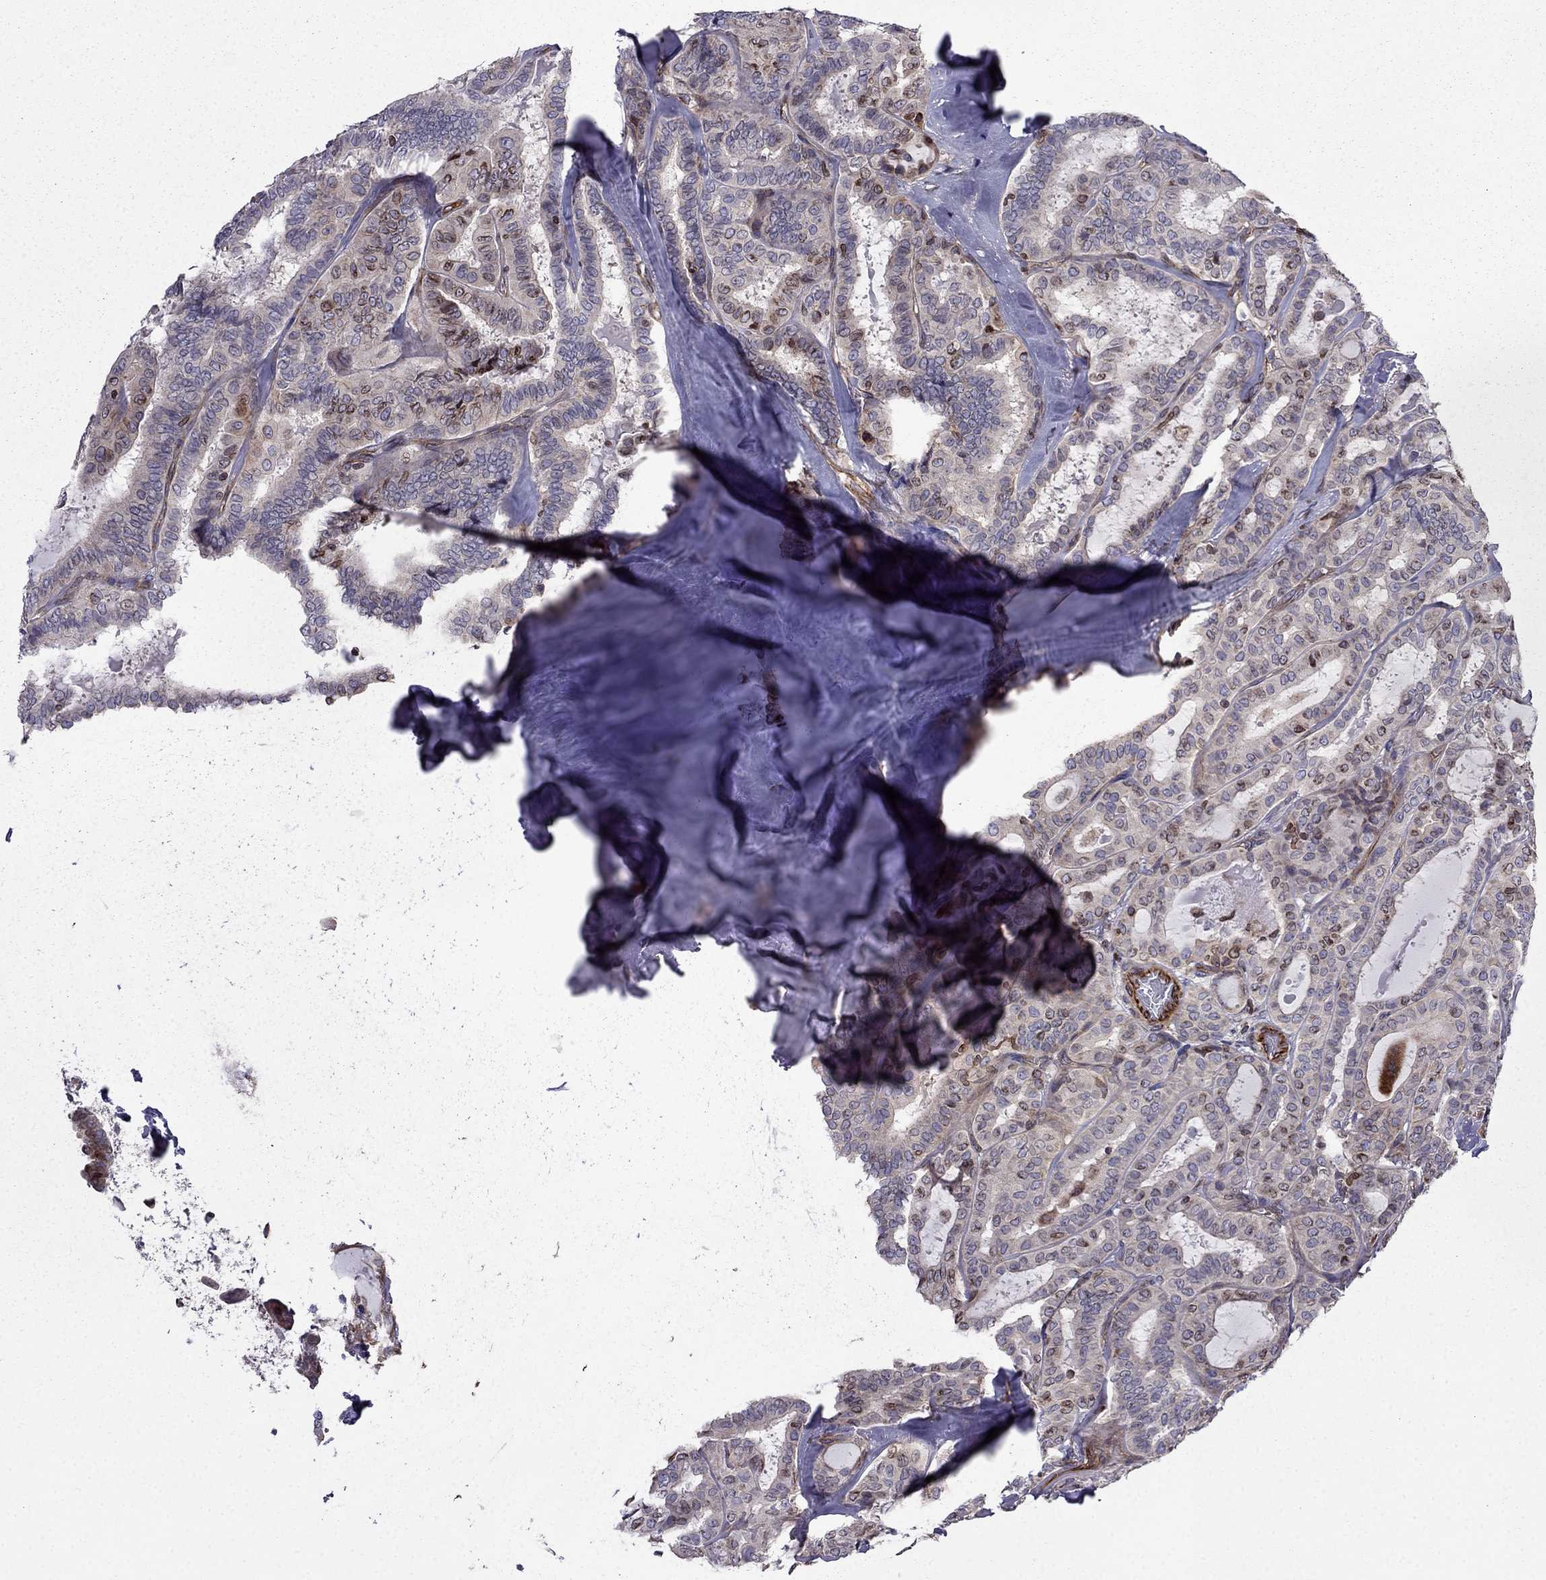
{"staining": {"intensity": "strong", "quantity": "<25%", "location": "nuclear"}, "tissue": "thyroid cancer", "cell_type": "Tumor cells", "image_type": "cancer", "snomed": [{"axis": "morphology", "description": "Papillary adenocarcinoma, NOS"}, {"axis": "topography", "description": "Thyroid gland"}], "caption": "A histopathology image showing strong nuclear expression in approximately <25% of tumor cells in papillary adenocarcinoma (thyroid), as visualized by brown immunohistochemical staining.", "gene": "CDC42BPA", "patient": {"sex": "female", "age": 39}}